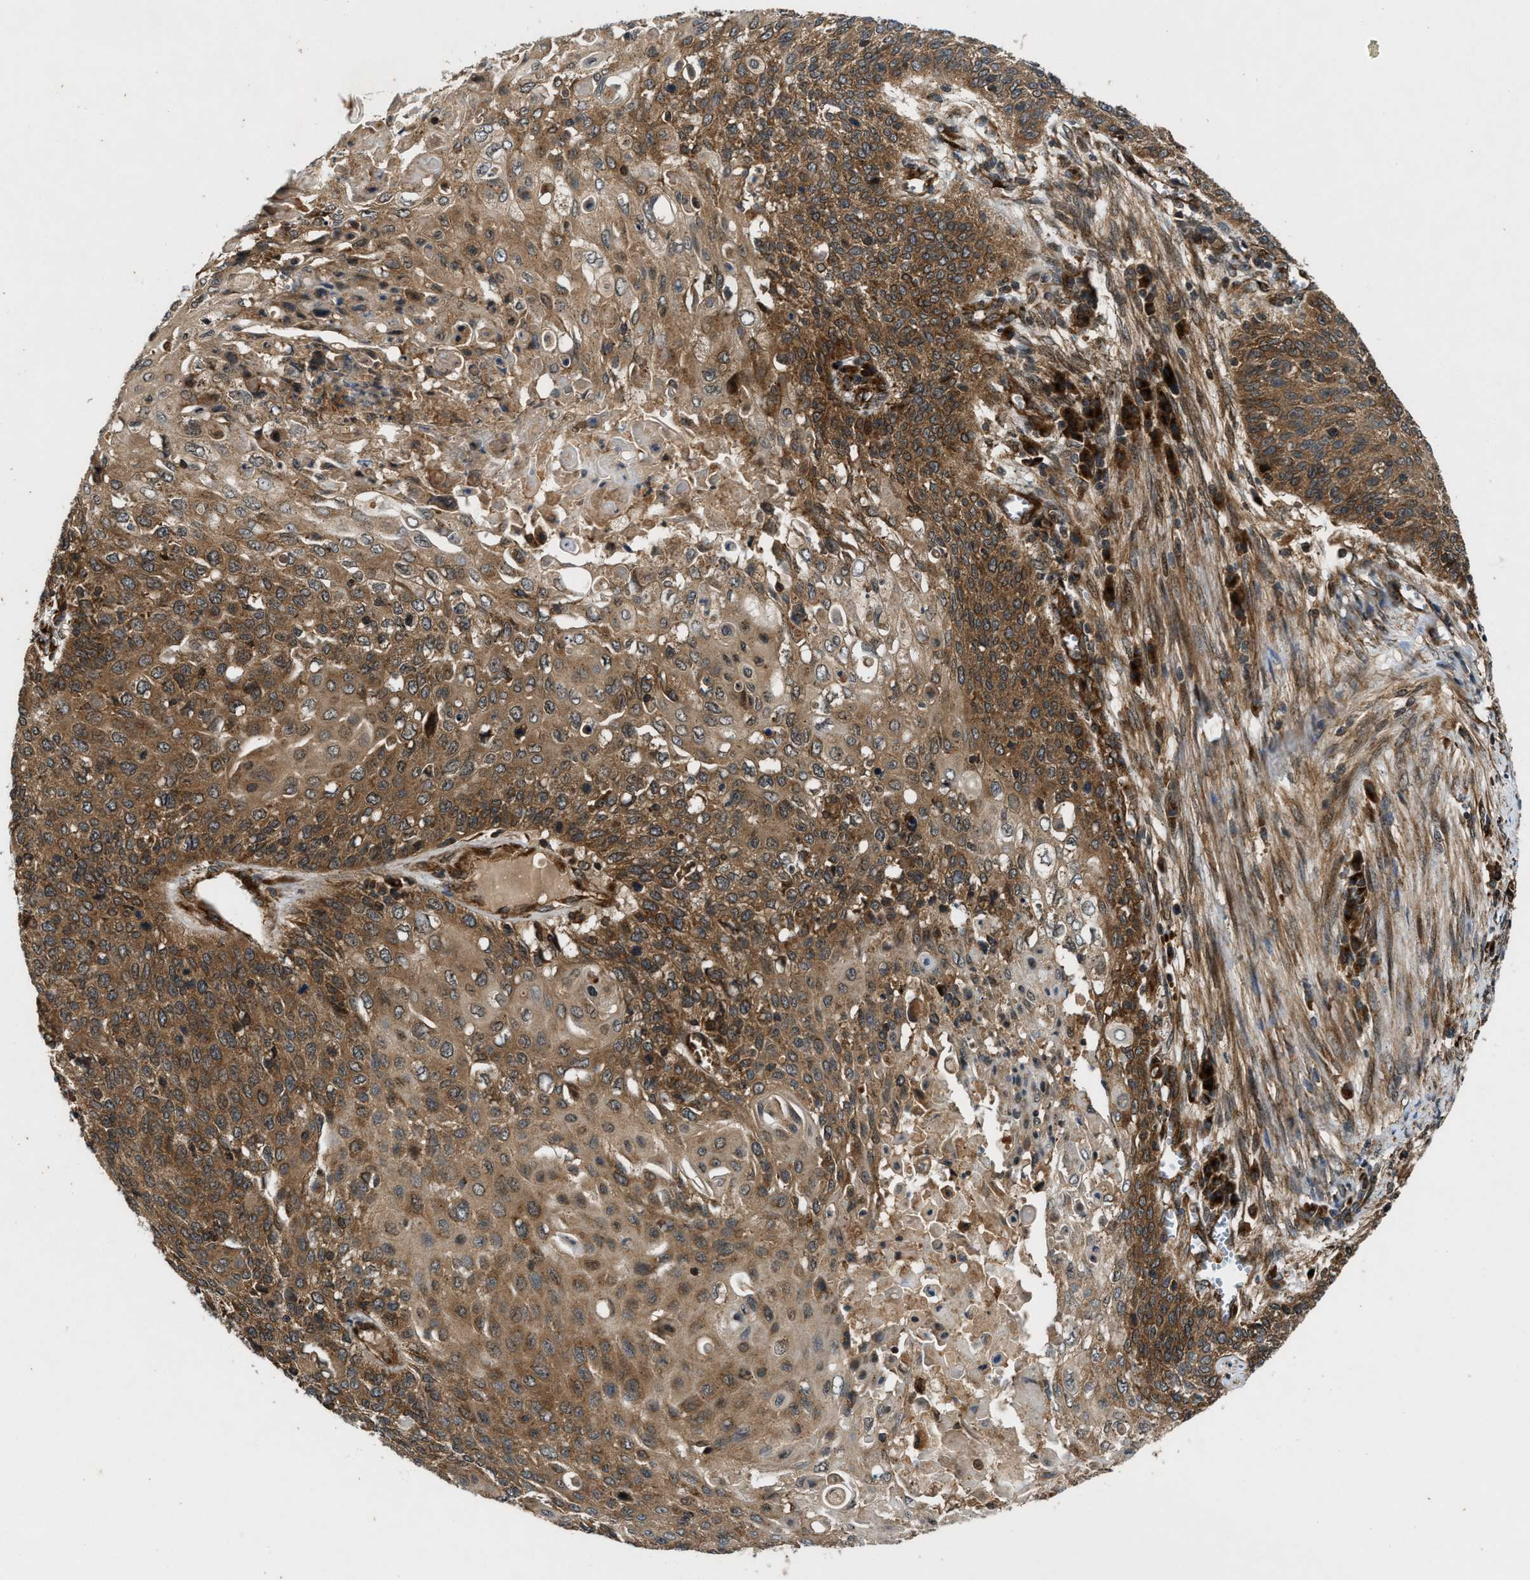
{"staining": {"intensity": "moderate", "quantity": ">75%", "location": "cytoplasmic/membranous"}, "tissue": "cervical cancer", "cell_type": "Tumor cells", "image_type": "cancer", "snomed": [{"axis": "morphology", "description": "Squamous cell carcinoma, NOS"}, {"axis": "topography", "description": "Cervix"}], "caption": "Tumor cells show medium levels of moderate cytoplasmic/membranous expression in approximately >75% of cells in human cervical cancer (squamous cell carcinoma).", "gene": "PNPLA8", "patient": {"sex": "female", "age": 39}}